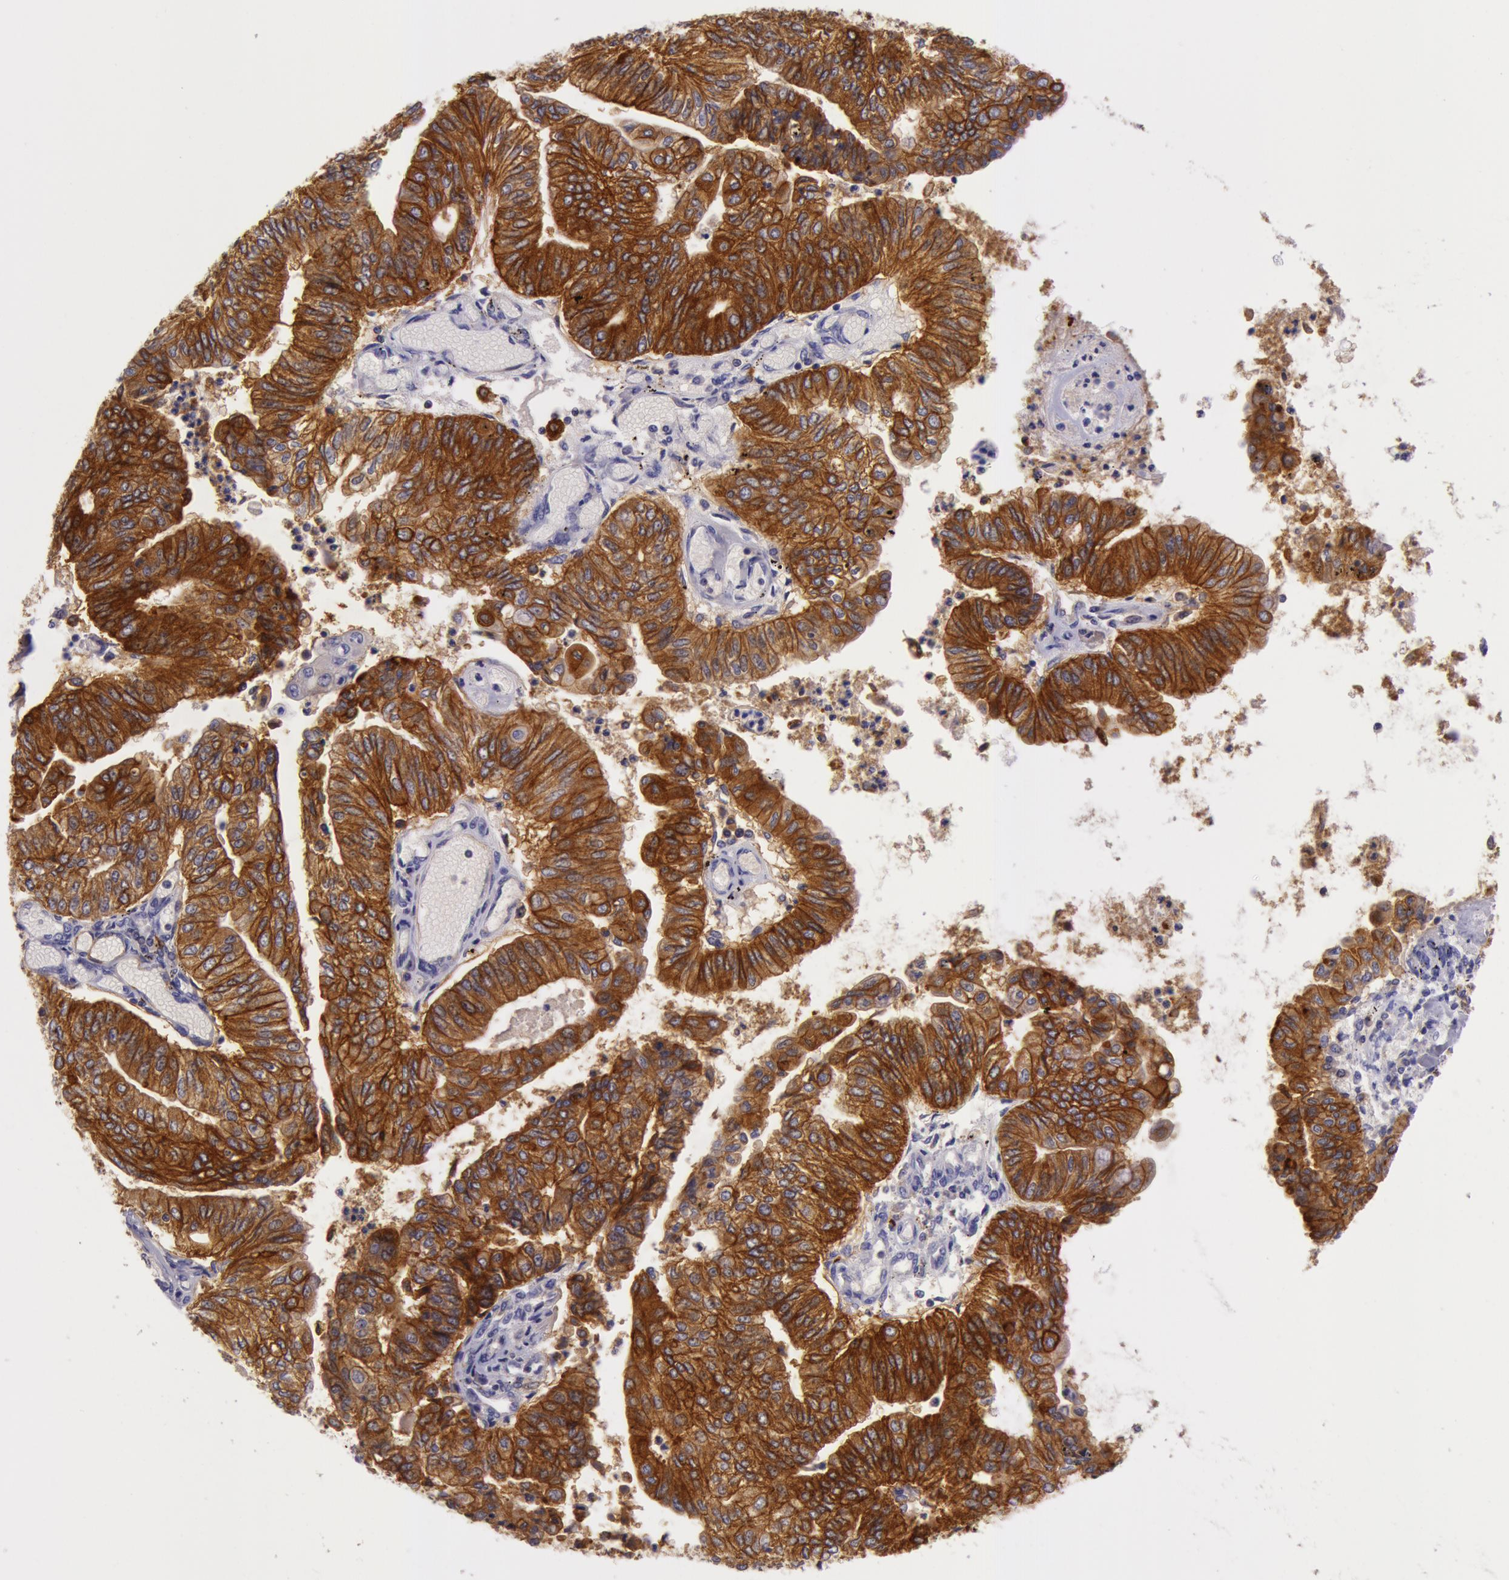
{"staining": {"intensity": "strong", "quantity": ">75%", "location": "cytoplasmic/membranous"}, "tissue": "endometrial cancer", "cell_type": "Tumor cells", "image_type": "cancer", "snomed": [{"axis": "morphology", "description": "Adenocarcinoma, NOS"}, {"axis": "topography", "description": "Endometrium"}], "caption": "IHC image of endometrial adenocarcinoma stained for a protein (brown), which demonstrates high levels of strong cytoplasmic/membranous staining in approximately >75% of tumor cells.", "gene": "LY75", "patient": {"sex": "female", "age": 59}}